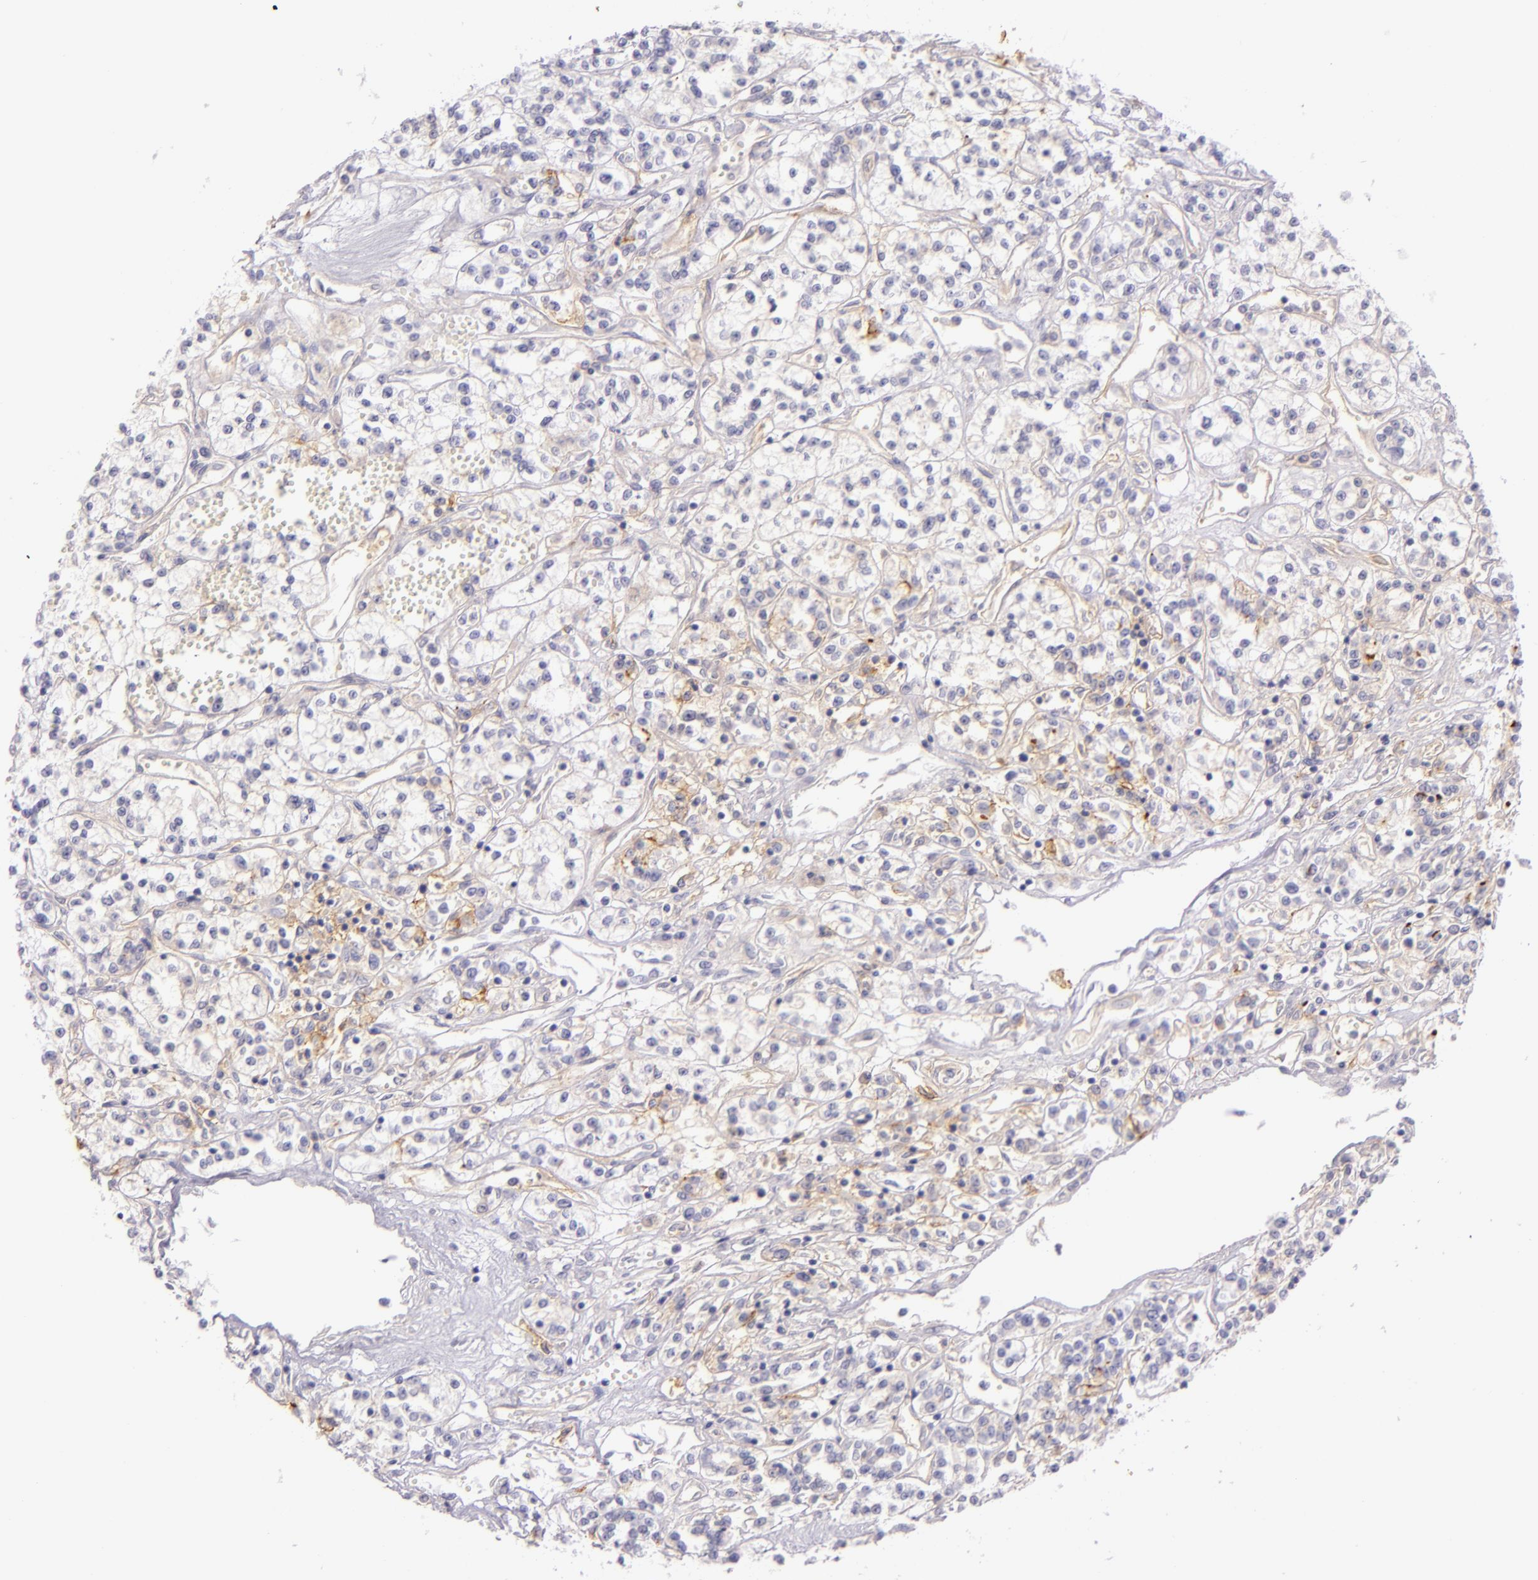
{"staining": {"intensity": "weak", "quantity": "<25%", "location": "cytoplasmic/membranous"}, "tissue": "renal cancer", "cell_type": "Tumor cells", "image_type": "cancer", "snomed": [{"axis": "morphology", "description": "Adenocarcinoma, NOS"}, {"axis": "topography", "description": "Kidney"}], "caption": "Immunohistochemistry of human renal cancer reveals no staining in tumor cells.", "gene": "ICAM1", "patient": {"sex": "female", "age": 76}}